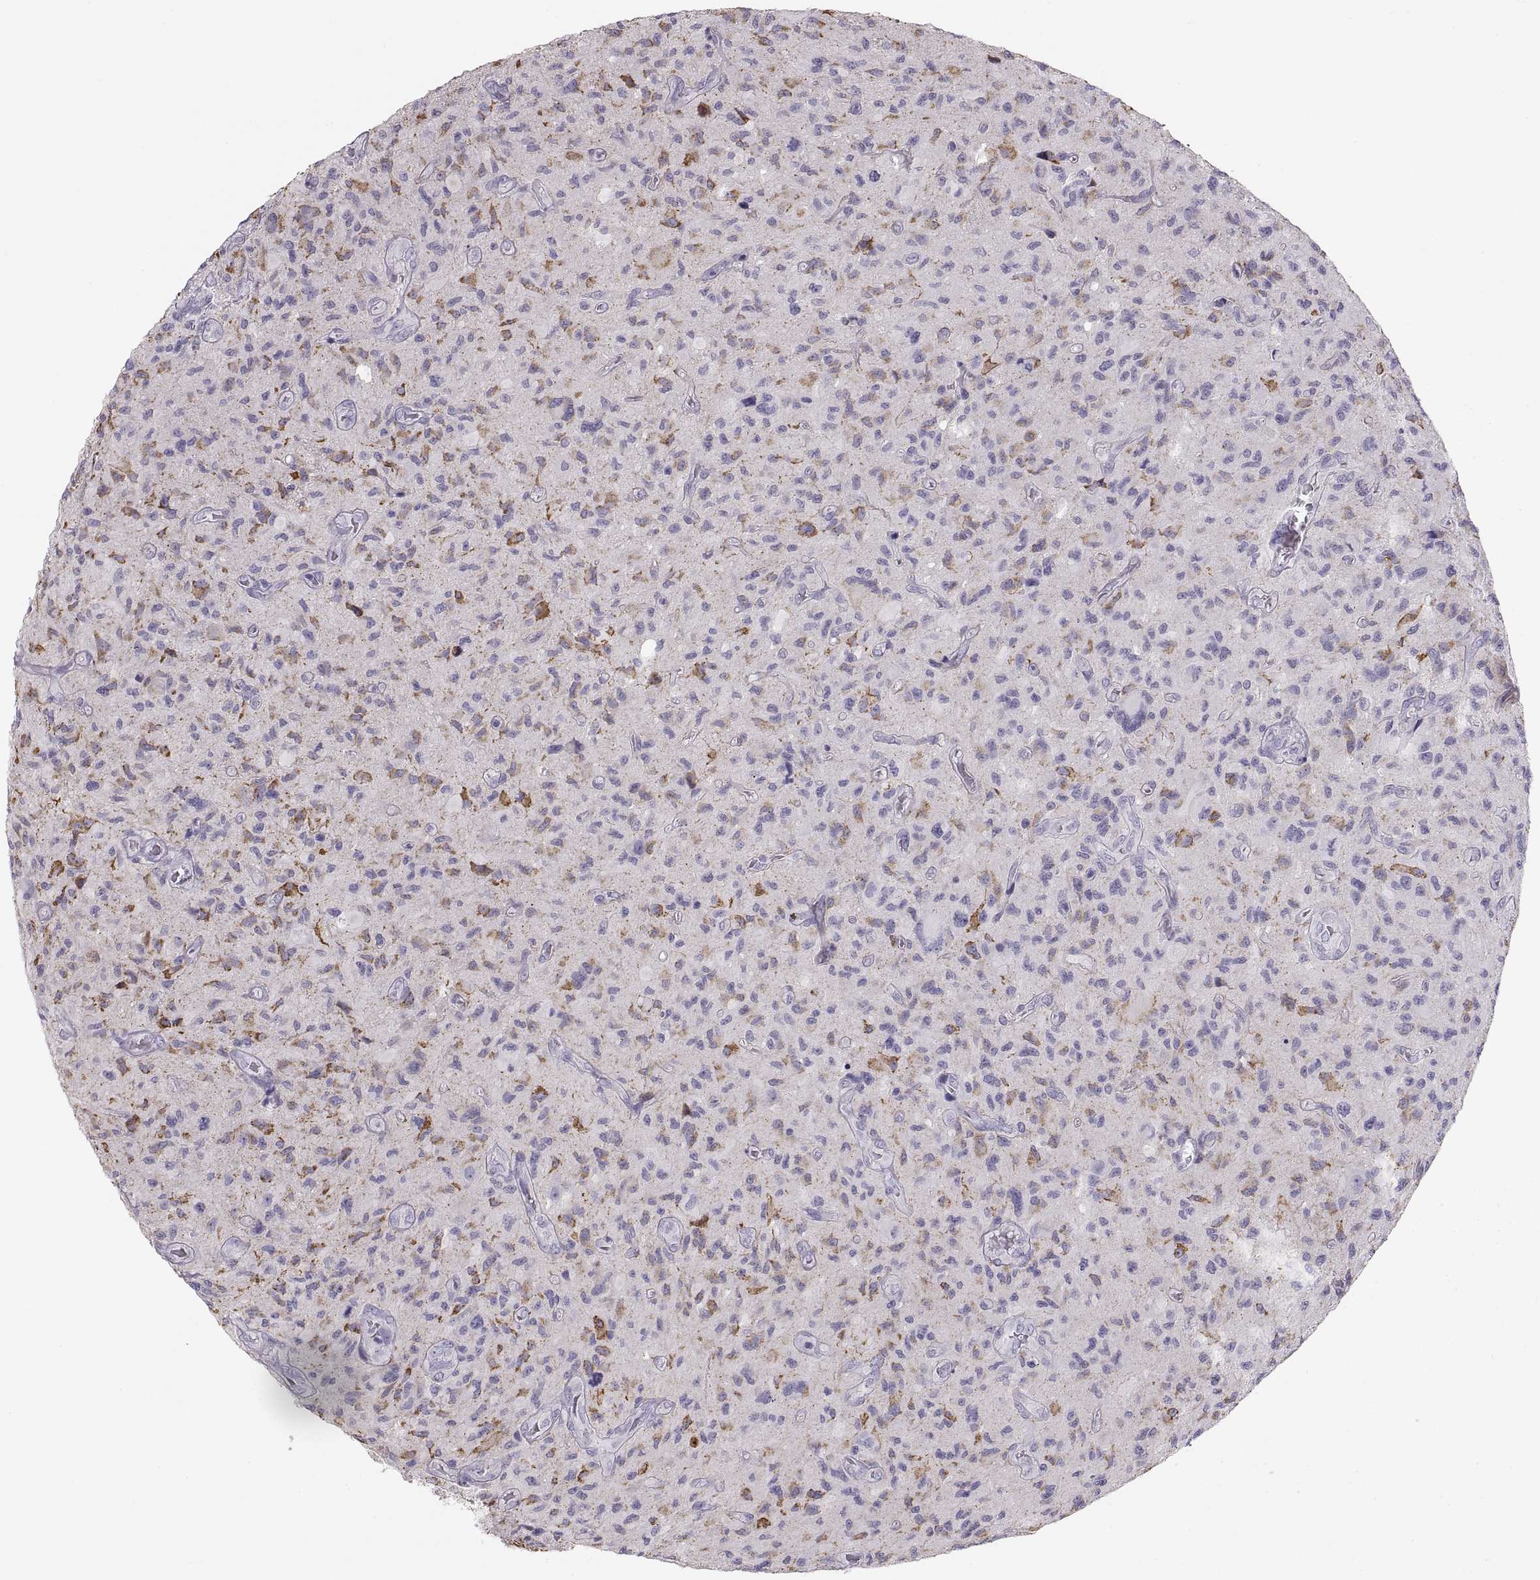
{"staining": {"intensity": "negative", "quantity": "none", "location": "none"}, "tissue": "glioma", "cell_type": "Tumor cells", "image_type": "cancer", "snomed": [{"axis": "morphology", "description": "Glioma, malignant, NOS"}, {"axis": "morphology", "description": "Glioma, malignant, High grade"}, {"axis": "topography", "description": "Brain"}], "caption": "Tumor cells show no significant protein staining in glioma.", "gene": "COL9A3", "patient": {"sex": "female", "age": 71}}